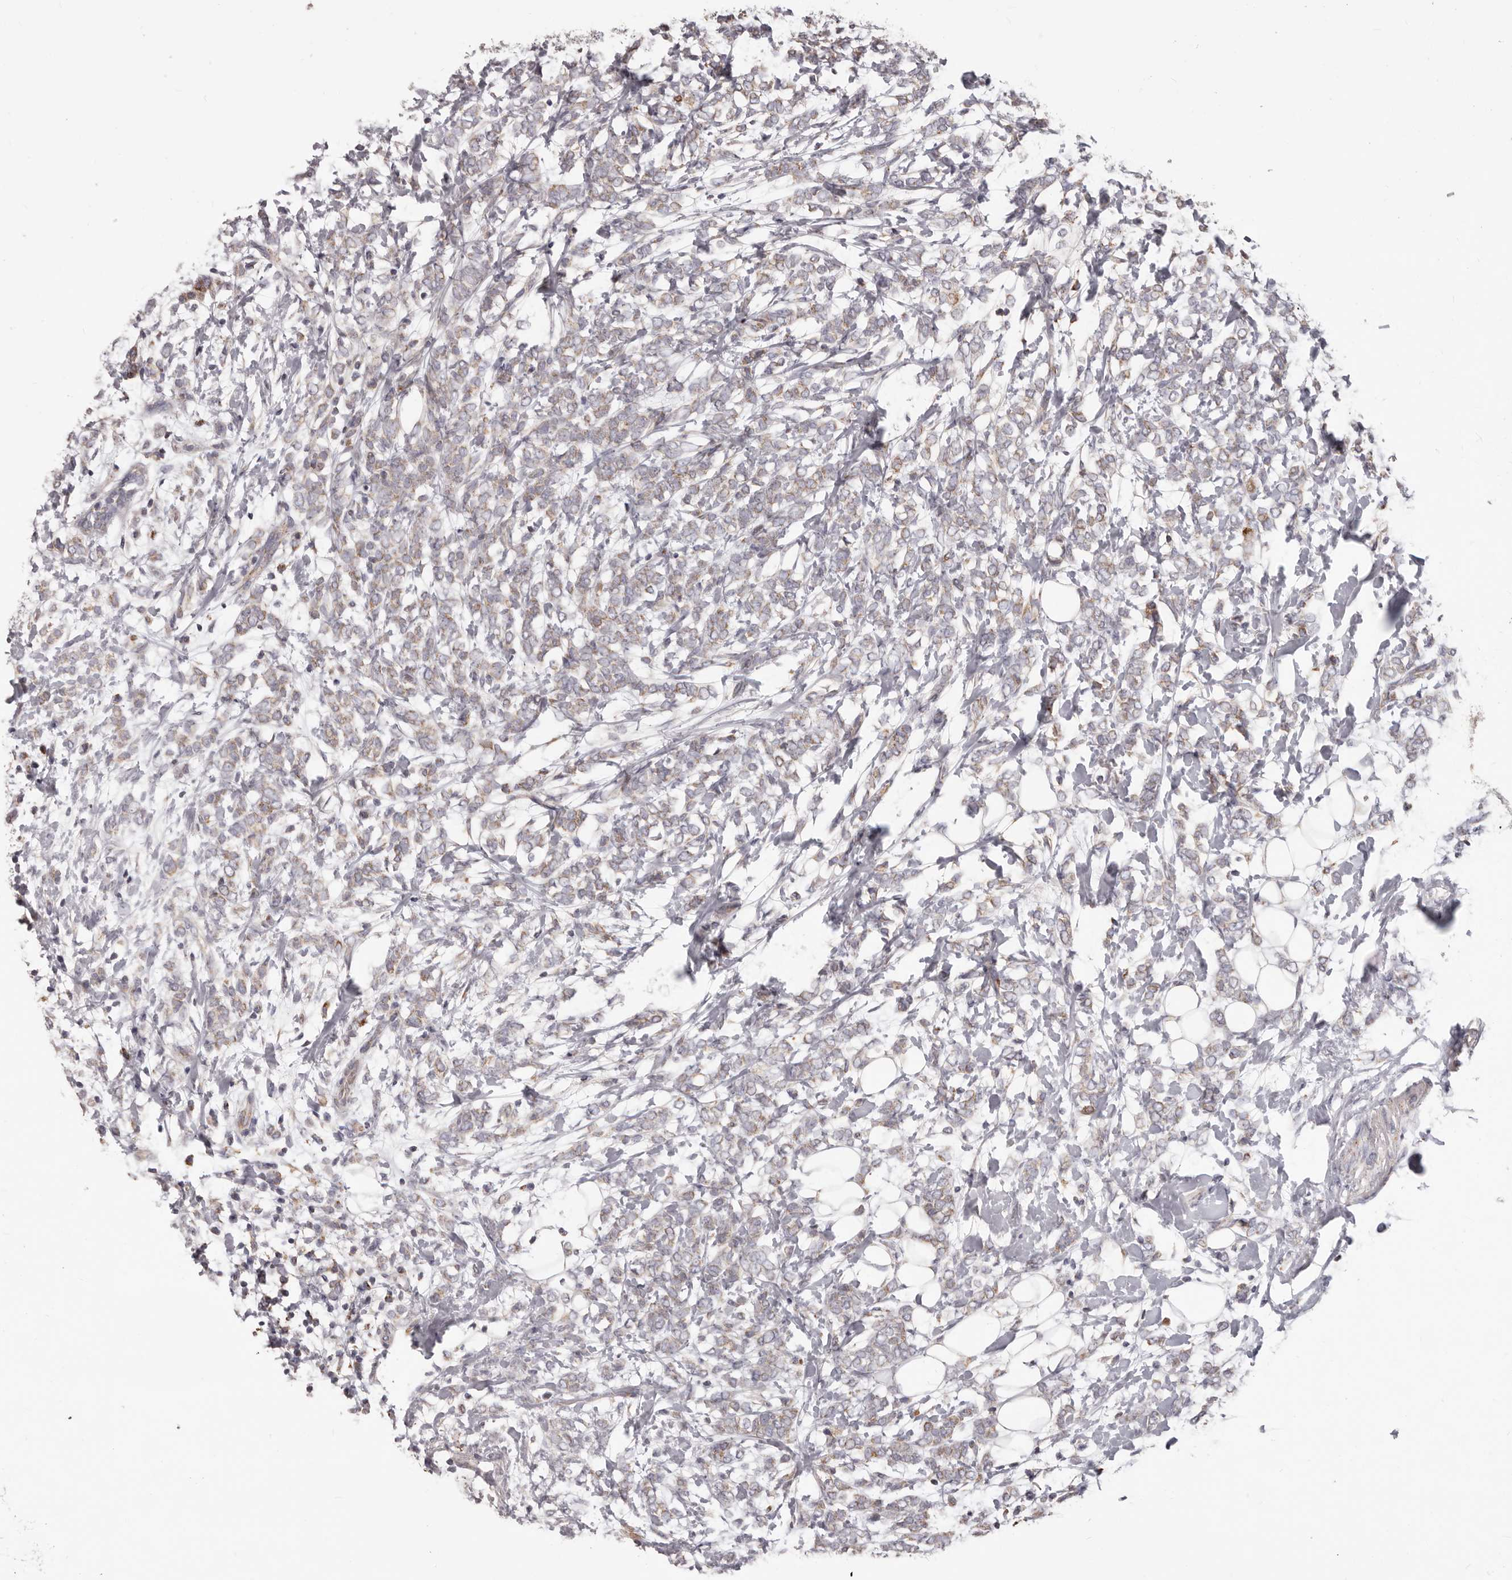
{"staining": {"intensity": "weak", "quantity": ">75%", "location": "cytoplasmic/membranous"}, "tissue": "breast cancer", "cell_type": "Tumor cells", "image_type": "cancer", "snomed": [{"axis": "morphology", "description": "Normal tissue, NOS"}, {"axis": "morphology", "description": "Lobular carcinoma"}, {"axis": "topography", "description": "Breast"}], "caption": "Weak cytoplasmic/membranous positivity for a protein is seen in approximately >75% of tumor cells of breast lobular carcinoma using immunohistochemistry (IHC).", "gene": "PRMT2", "patient": {"sex": "female", "age": 47}}